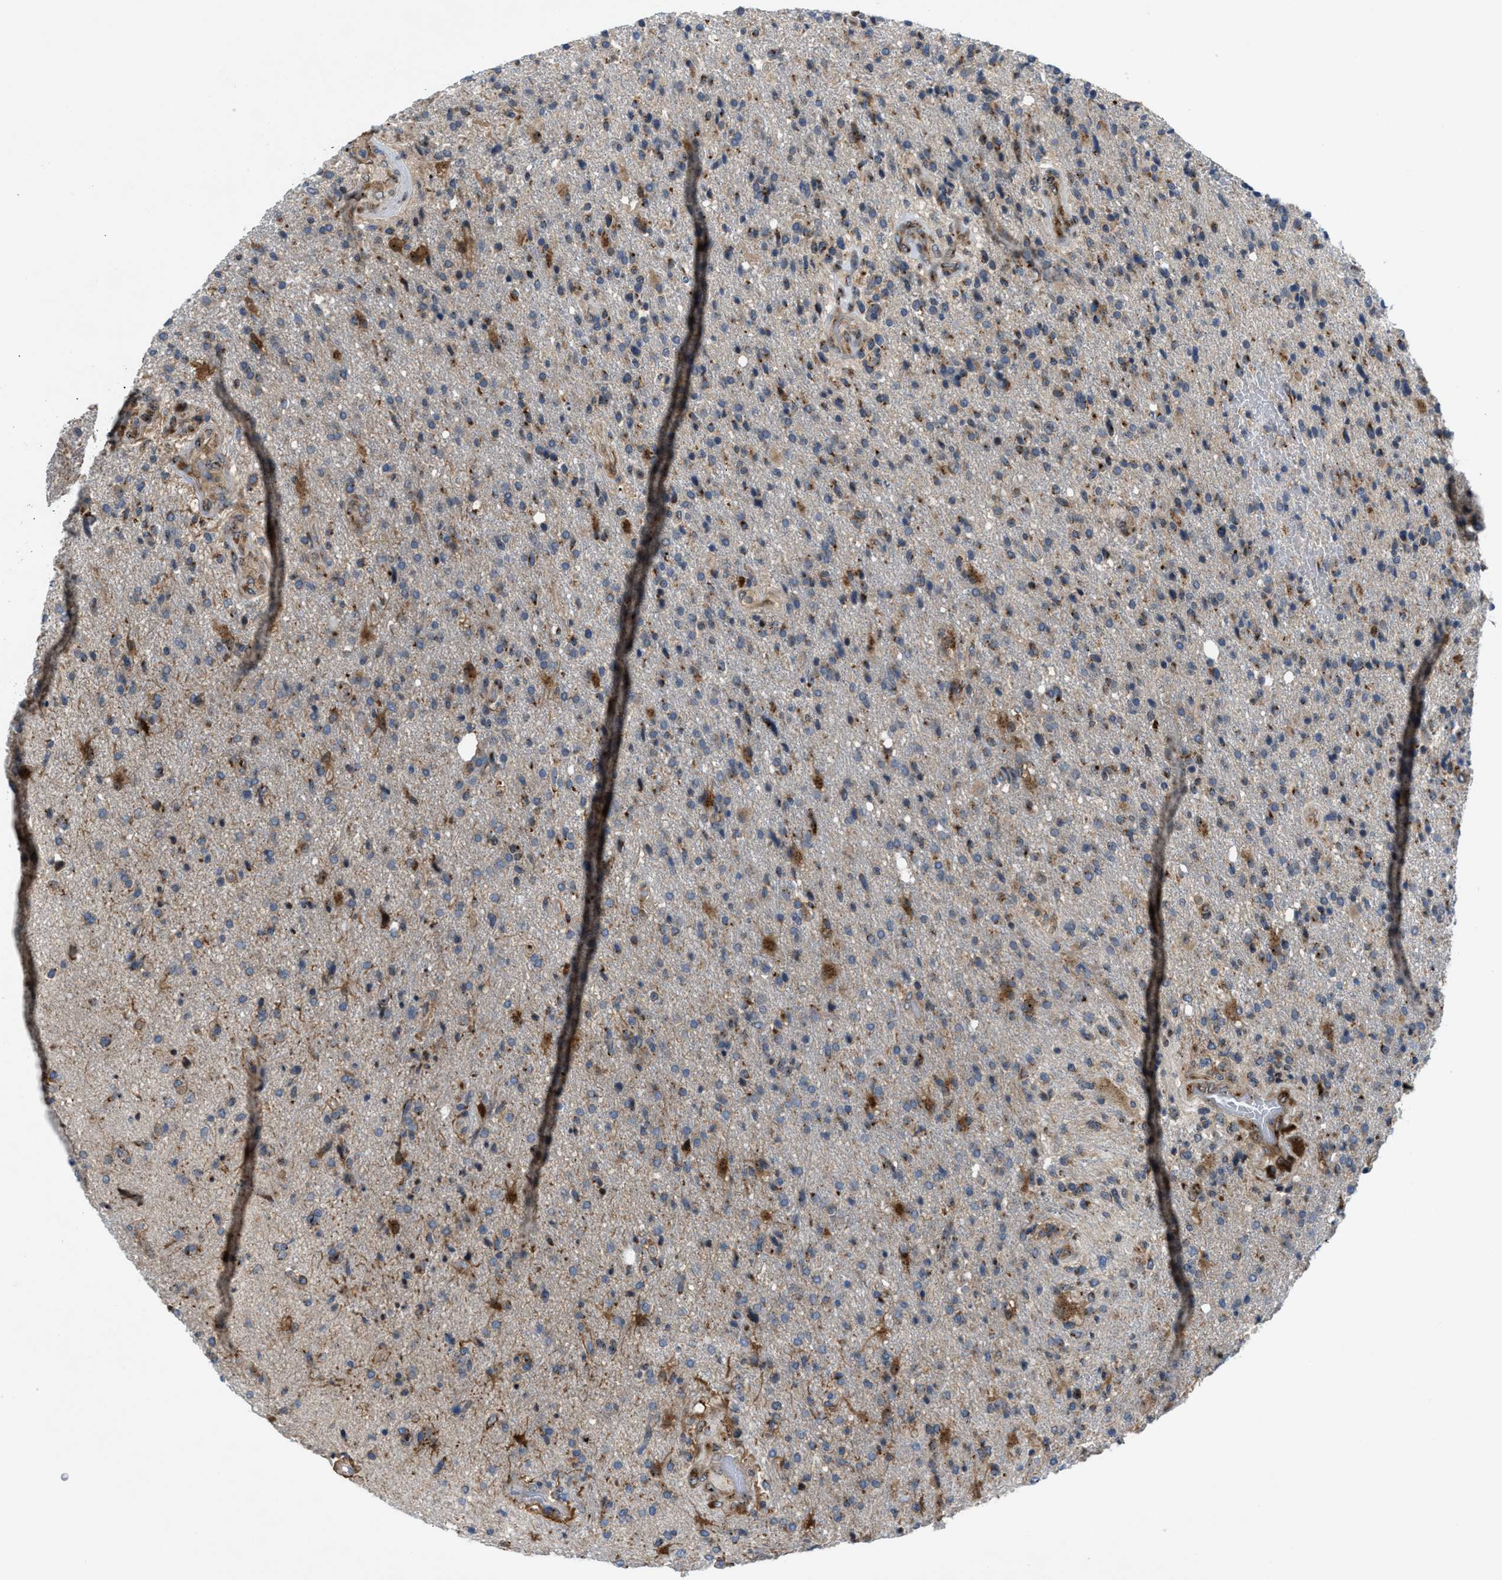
{"staining": {"intensity": "moderate", "quantity": "25%-75%", "location": "cytoplasmic/membranous"}, "tissue": "glioma", "cell_type": "Tumor cells", "image_type": "cancer", "snomed": [{"axis": "morphology", "description": "Glioma, malignant, High grade"}, {"axis": "topography", "description": "Brain"}], "caption": "The immunohistochemical stain highlights moderate cytoplasmic/membranous expression in tumor cells of glioma tissue. Immunohistochemistry stains the protein of interest in brown and the nuclei are stained blue.", "gene": "SLC38A10", "patient": {"sex": "male", "age": 72}}